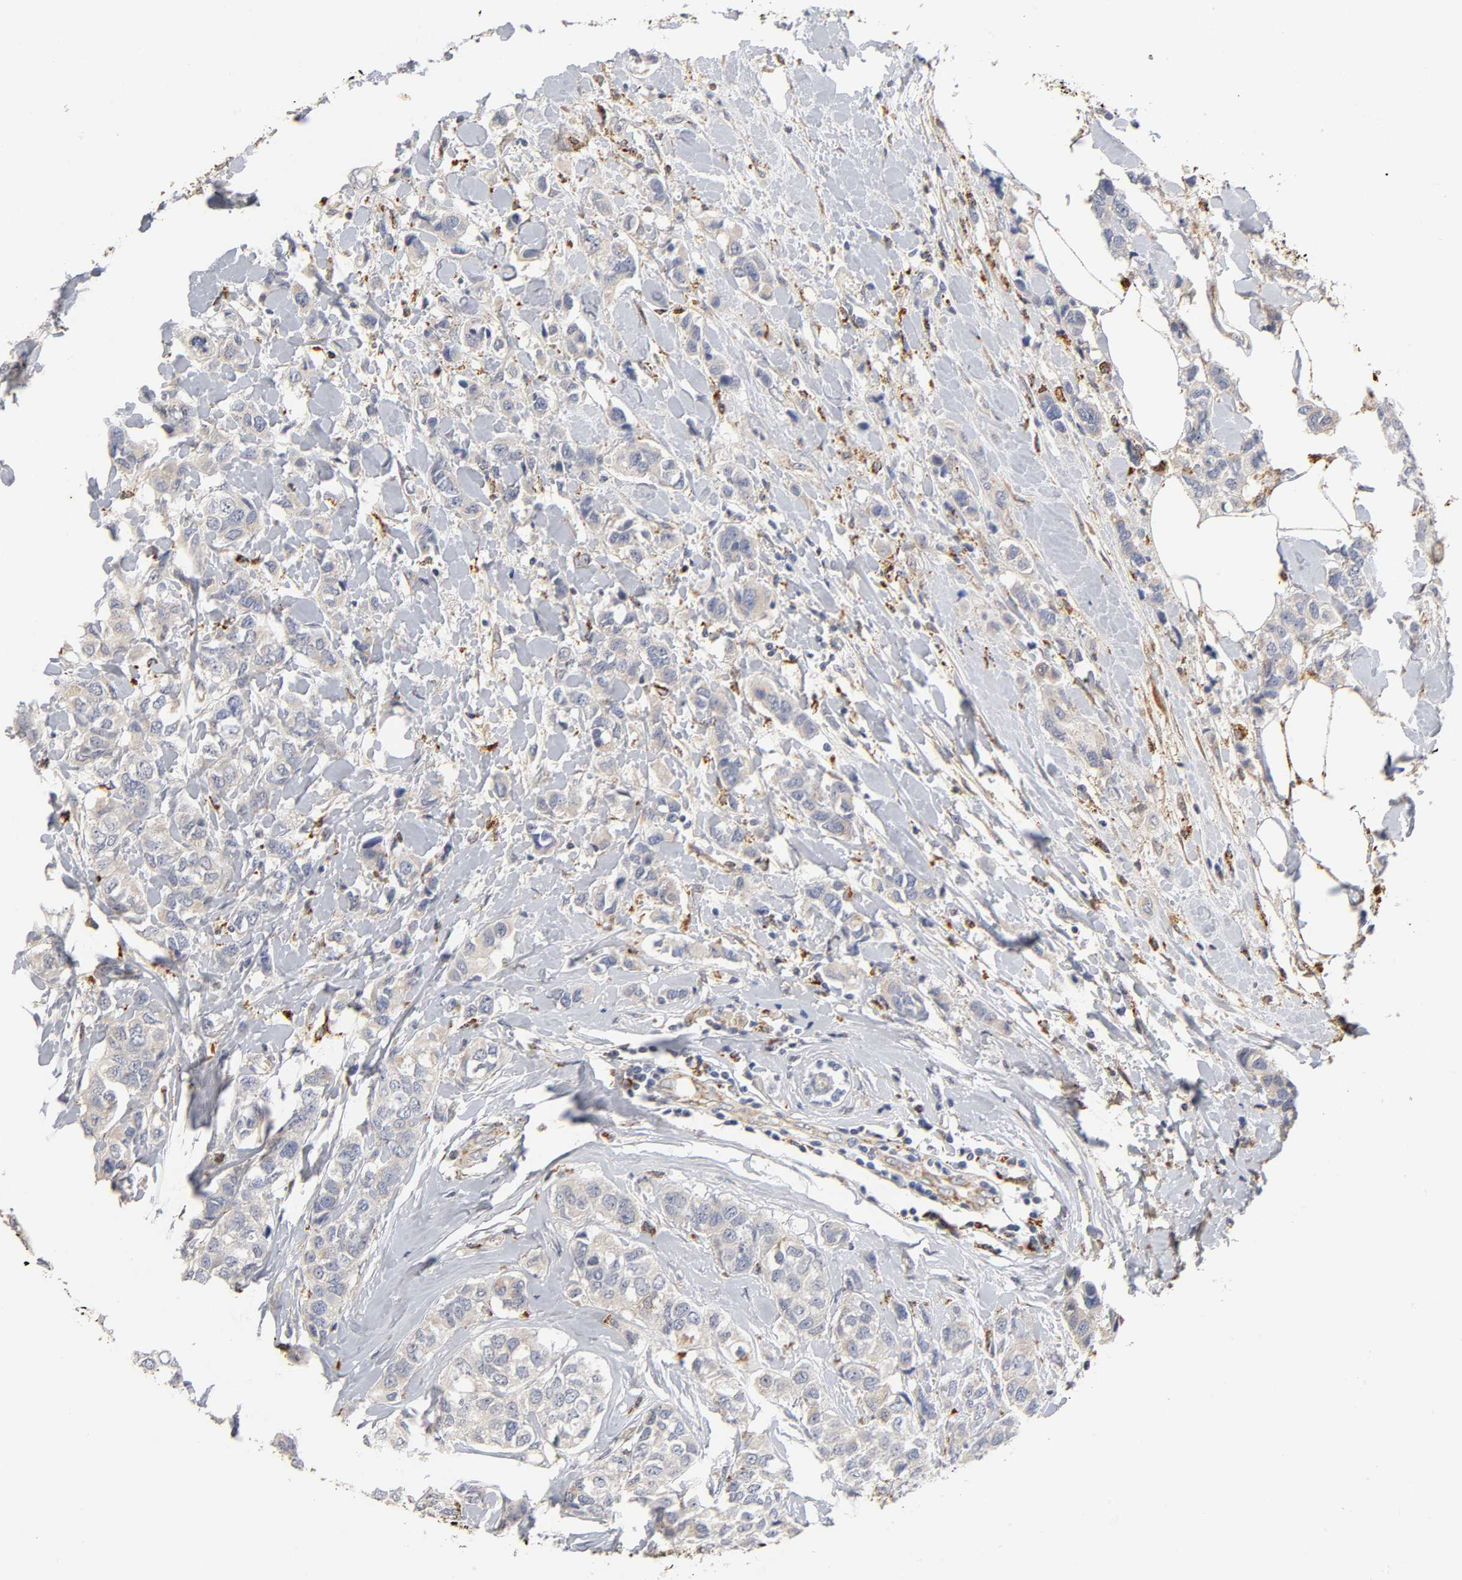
{"staining": {"intensity": "negative", "quantity": "none", "location": "none"}, "tissue": "breast cancer", "cell_type": "Tumor cells", "image_type": "cancer", "snomed": [{"axis": "morphology", "description": "Duct carcinoma"}, {"axis": "topography", "description": "Breast"}], "caption": "A micrograph of breast cancer stained for a protein demonstrates no brown staining in tumor cells. The staining is performed using DAB brown chromogen with nuclei counter-stained in using hematoxylin.", "gene": "ISG15", "patient": {"sex": "female", "age": 50}}